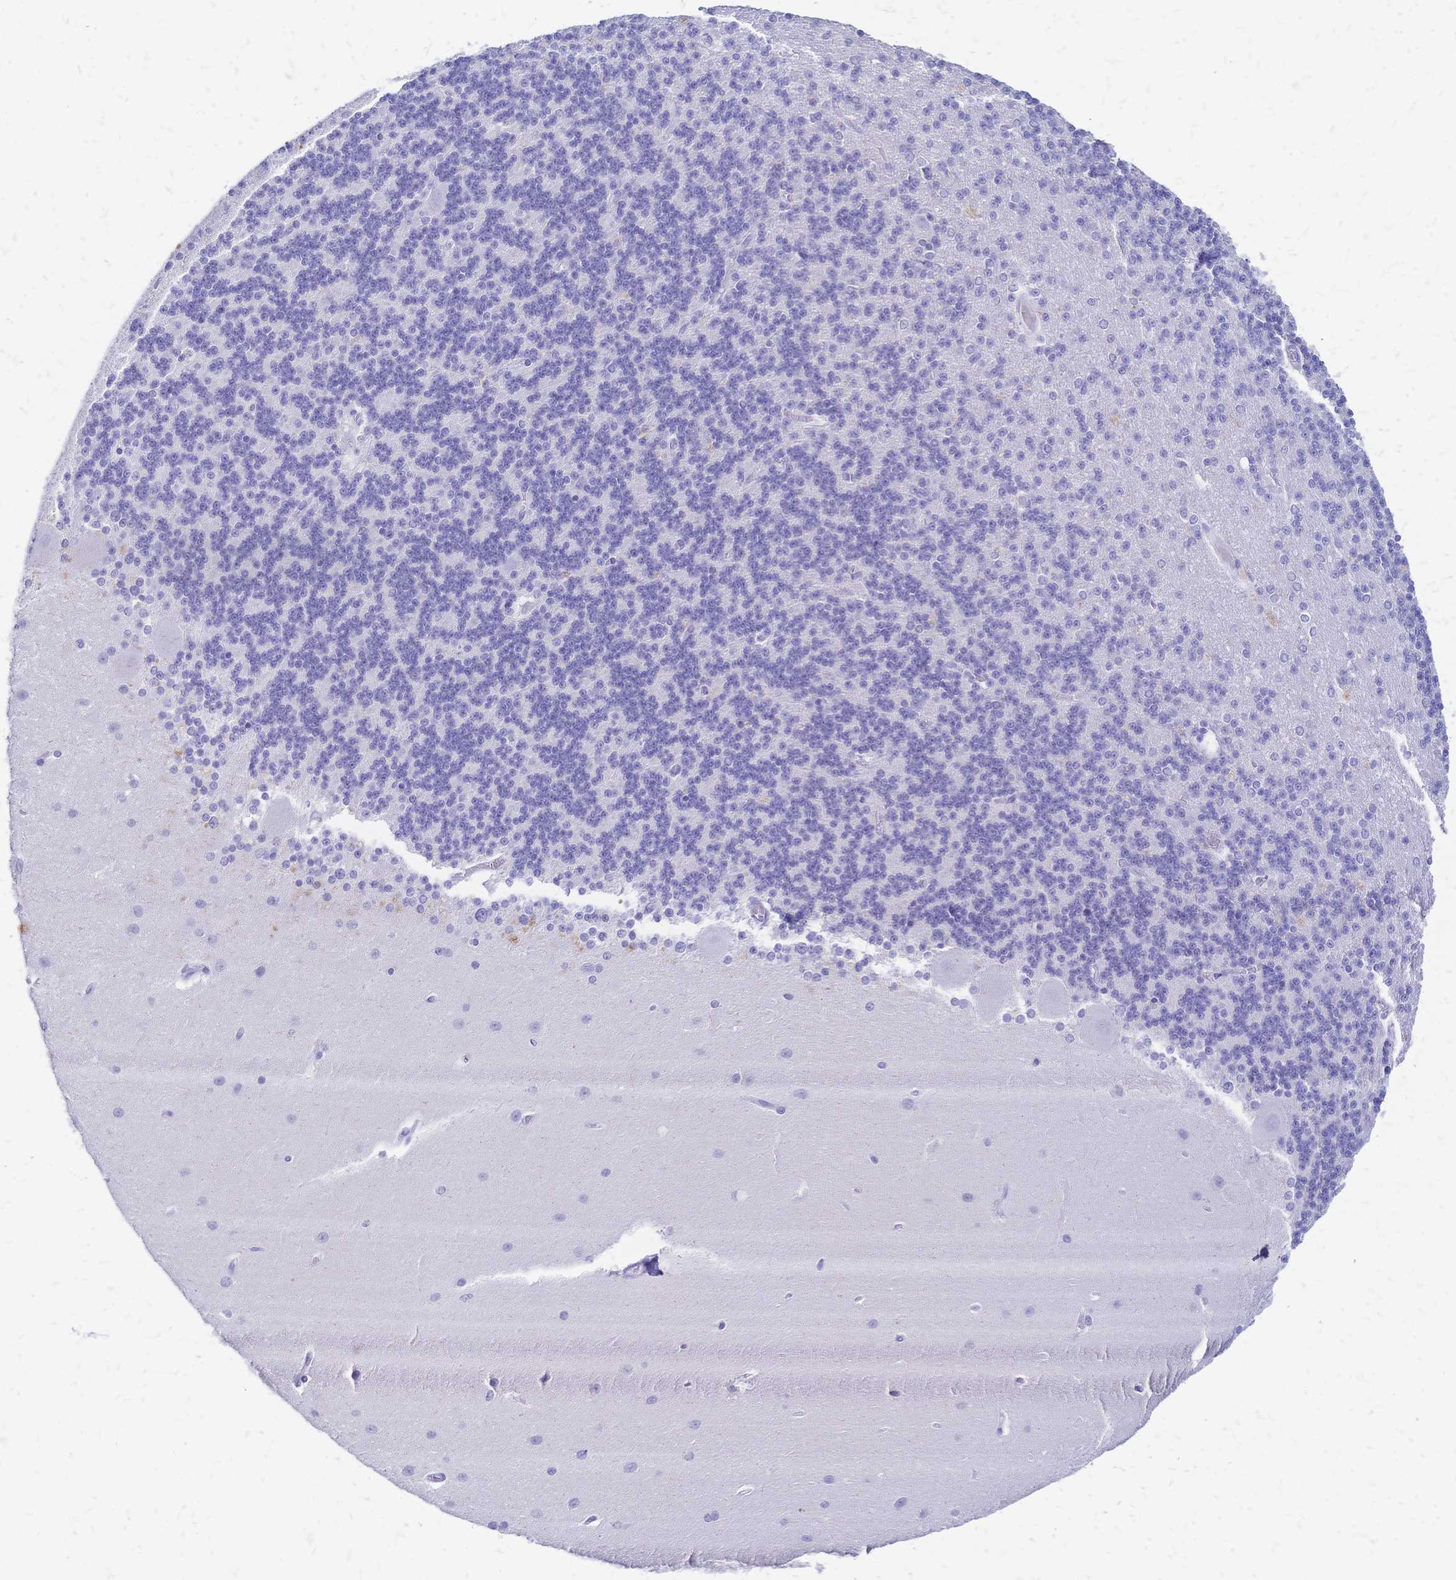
{"staining": {"intensity": "negative", "quantity": "none", "location": "none"}, "tissue": "cerebellum", "cell_type": "Cells in granular layer", "image_type": "normal", "snomed": [{"axis": "morphology", "description": "Normal tissue, NOS"}, {"axis": "topography", "description": "Cerebellum"}], "caption": "DAB (3,3'-diaminobenzidine) immunohistochemical staining of benign human cerebellum displays no significant positivity in cells in granular layer. (DAB immunohistochemistry, high magnification).", "gene": "FA2H", "patient": {"sex": "female", "age": 54}}